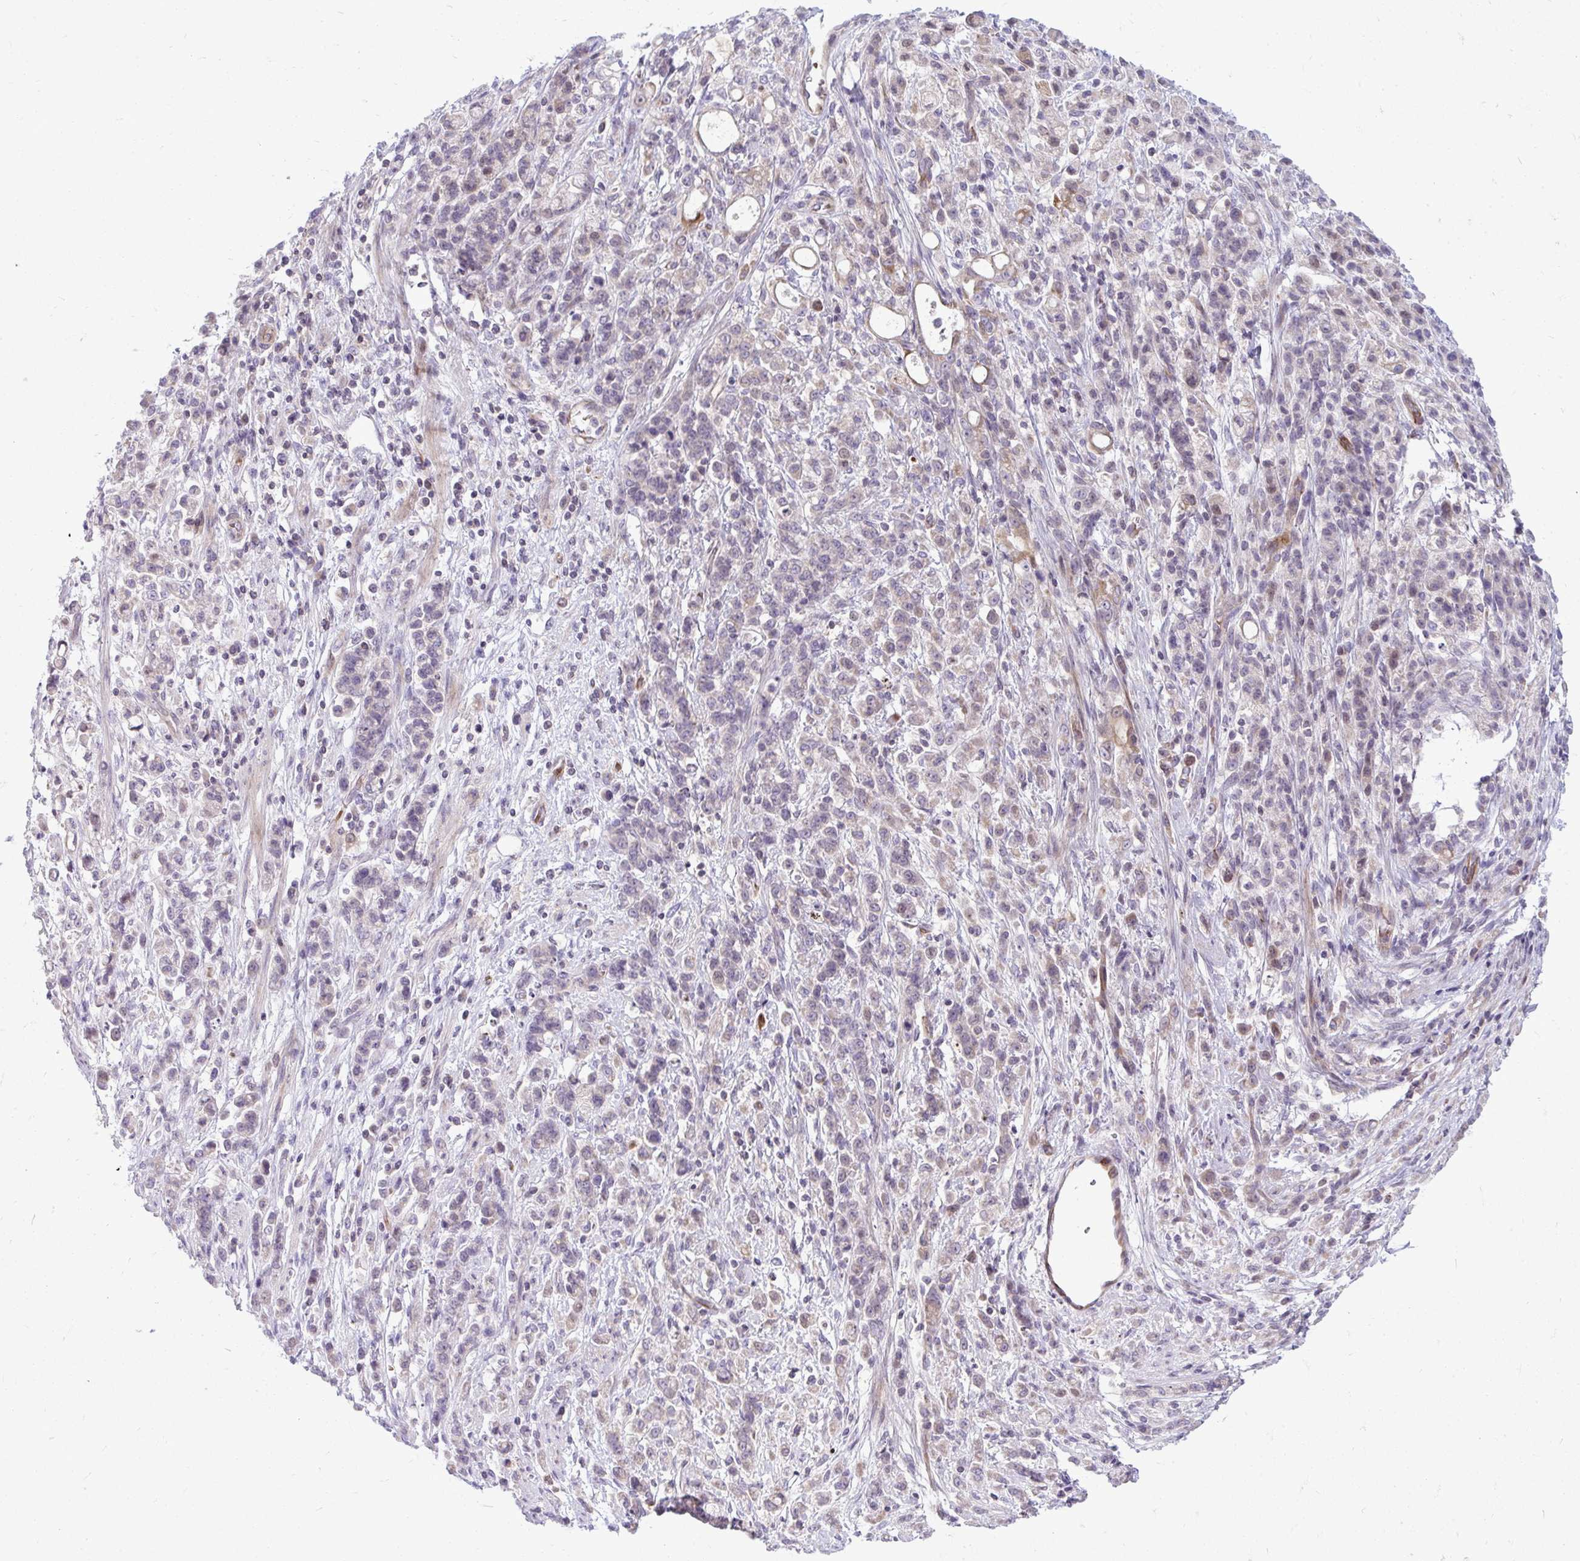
{"staining": {"intensity": "weak", "quantity": "<25%", "location": "cytoplasmic/membranous"}, "tissue": "stomach cancer", "cell_type": "Tumor cells", "image_type": "cancer", "snomed": [{"axis": "morphology", "description": "Adenocarcinoma, NOS"}, {"axis": "topography", "description": "Stomach"}], "caption": "Immunohistochemistry of adenocarcinoma (stomach) demonstrates no expression in tumor cells.", "gene": "SLC14A1", "patient": {"sex": "female", "age": 60}}